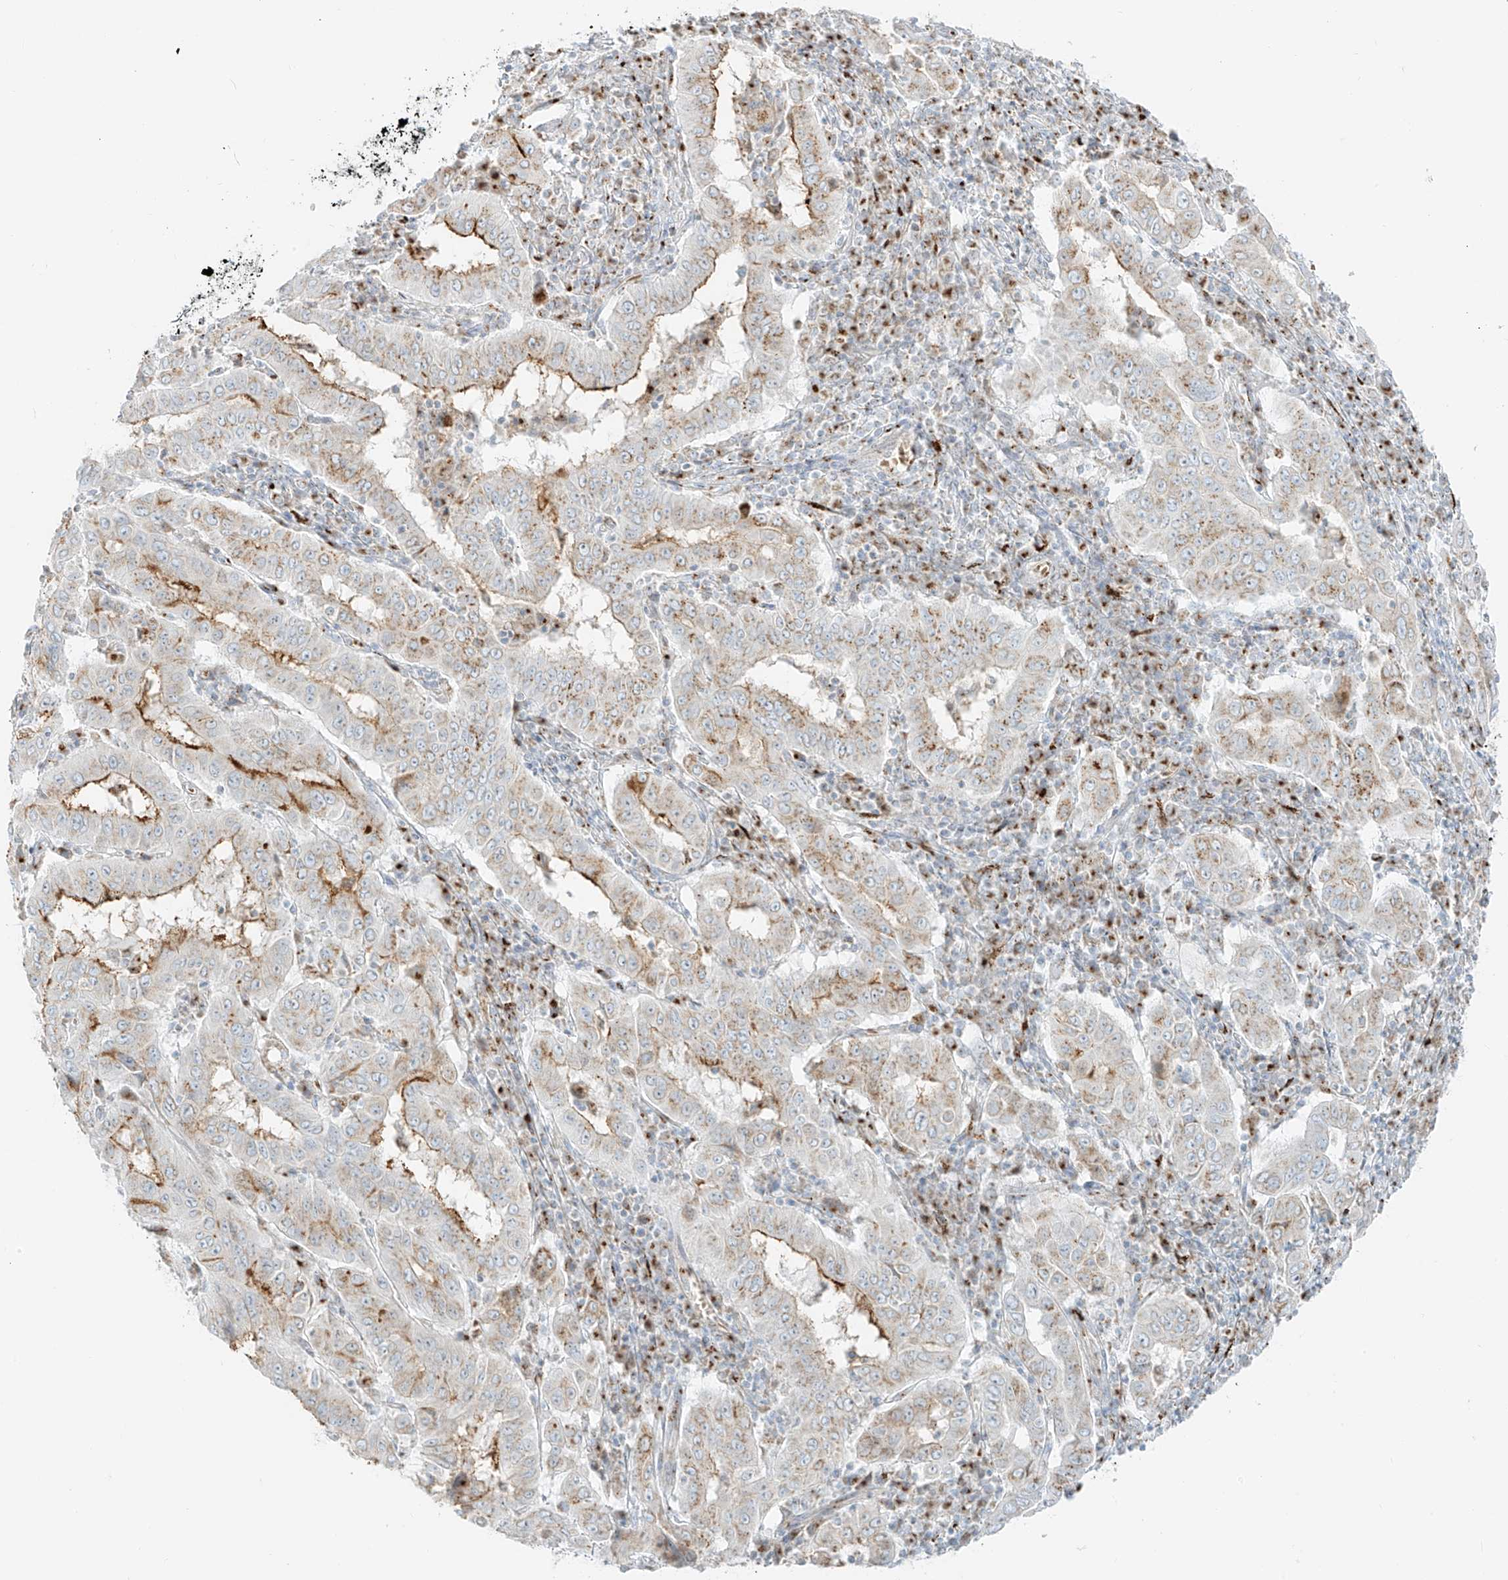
{"staining": {"intensity": "moderate", "quantity": "25%-75%", "location": "cytoplasmic/membranous"}, "tissue": "pancreatic cancer", "cell_type": "Tumor cells", "image_type": "cancer", "snomed": [{"axis": "morphology", "description": "Adenocarcinoma, NOS"}, {"axis": "topography", "description": "Pancreas"}], "caption": "This photomicrograph demonstrates pancreatic cancer (adenocarcinoma) stained with immunohistochemistry to label a protein in brown. The cytoplasmic/membranous of tumor cells show moderate positivity for the protein. Nuclei are counter-stained blue.", "gene": "TMEM87B", "patient": {"sex": "male", "age": 63}}